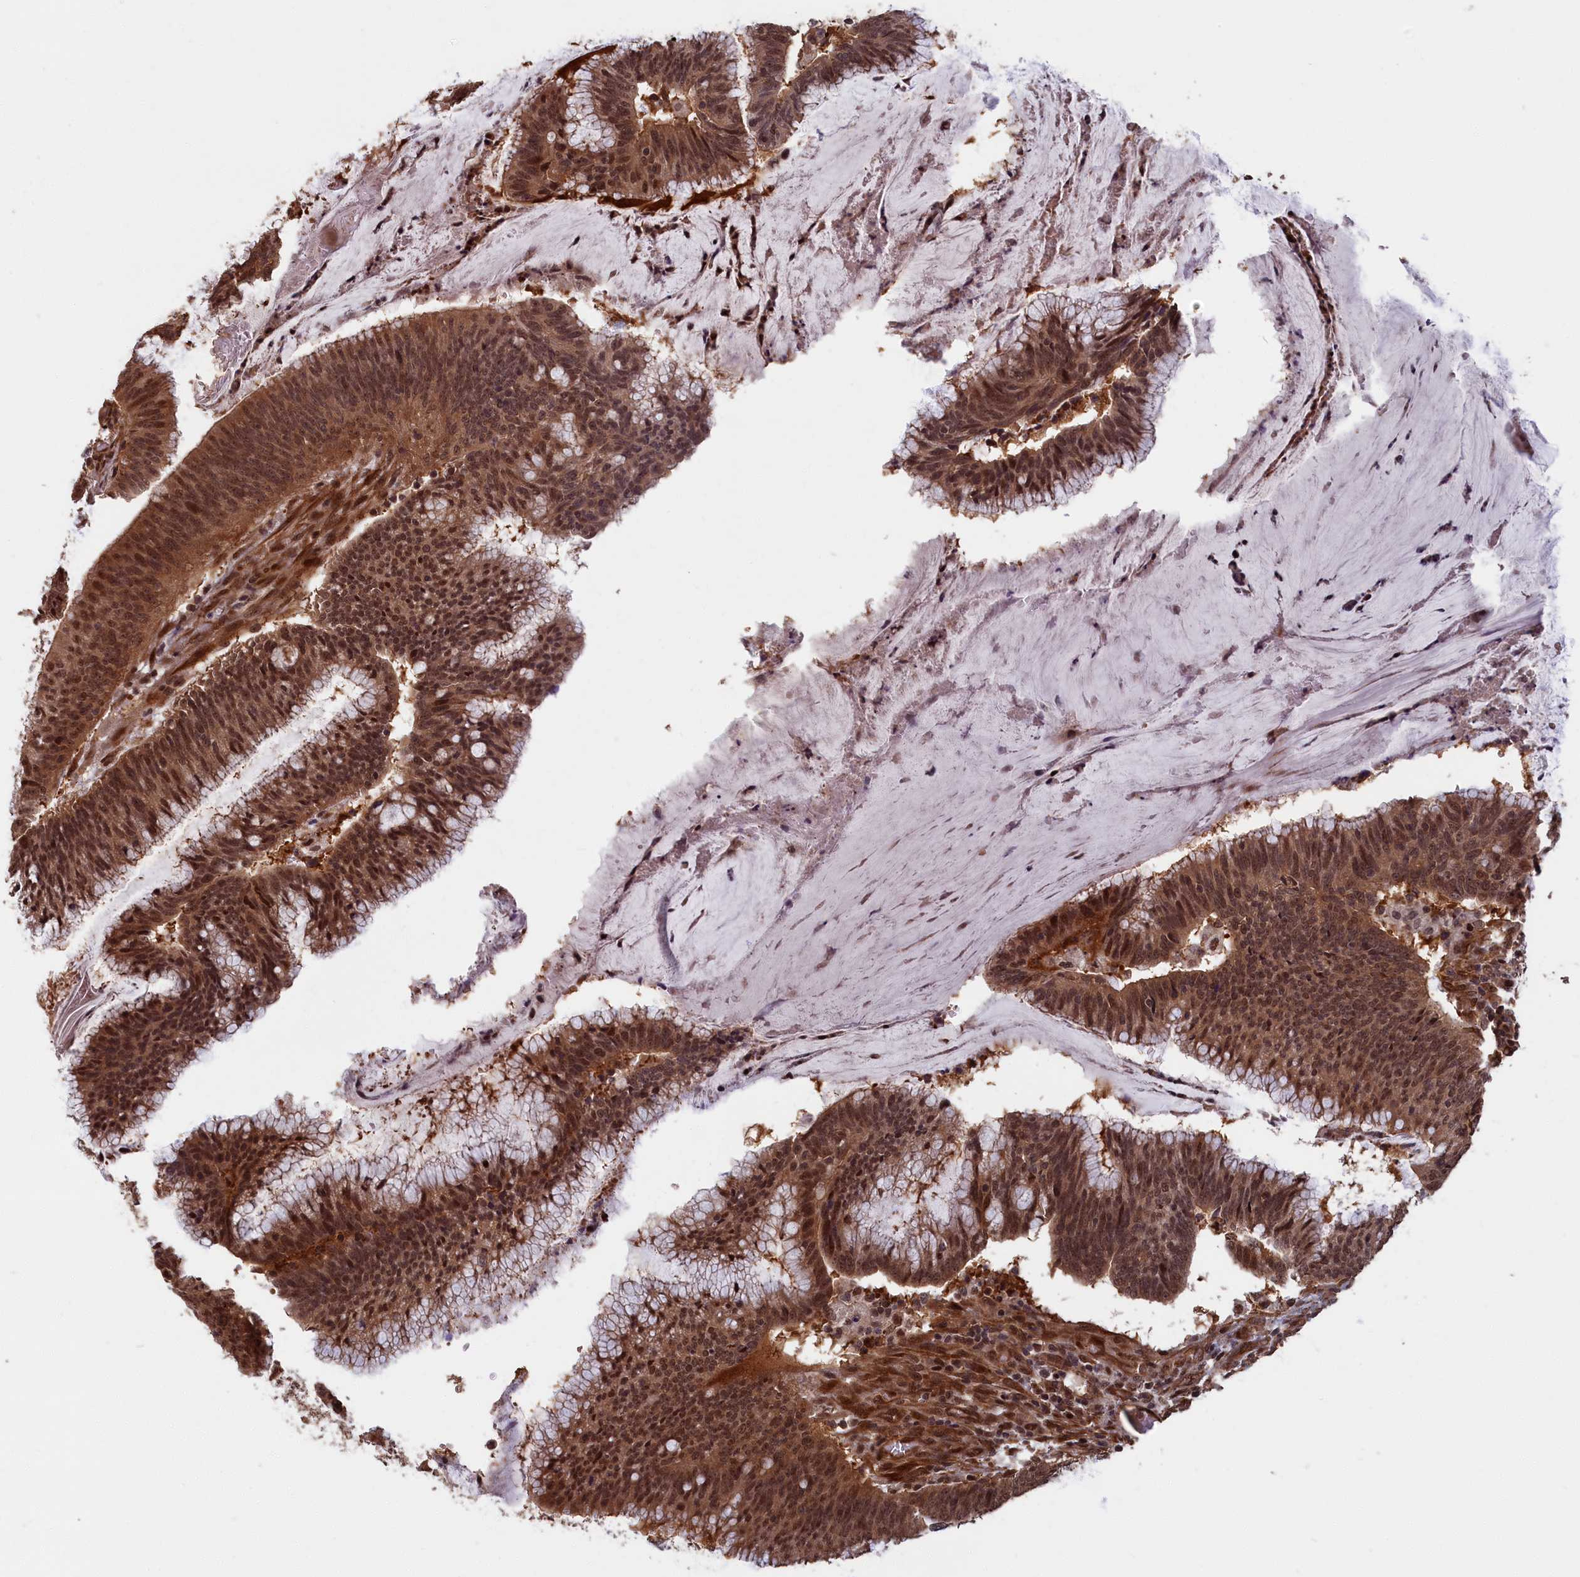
{"staining": {"intensity": "moderate", "quantity": ">75%", "location": "cytoplasmic/membranous,nuclear"}, "tissue": "colorectal cancer", "cell_type": "Tumor cells", "image_type": "cancer", "snomed": [{"axis": "morphology", "description": "Adenocarcinoma, NOS"}, {"axis": "topography", "description": "Rectum"}], "caption": "There is medium levels of moderate cytoplasmic/membranous and nuclear positivity in tumor cells of colorectal adenocarcinoma, as demonstrated by immunohistochemical staining (brown color).", "gene": "HIF3A", "patient": {"sex": "female", "age": 77}}